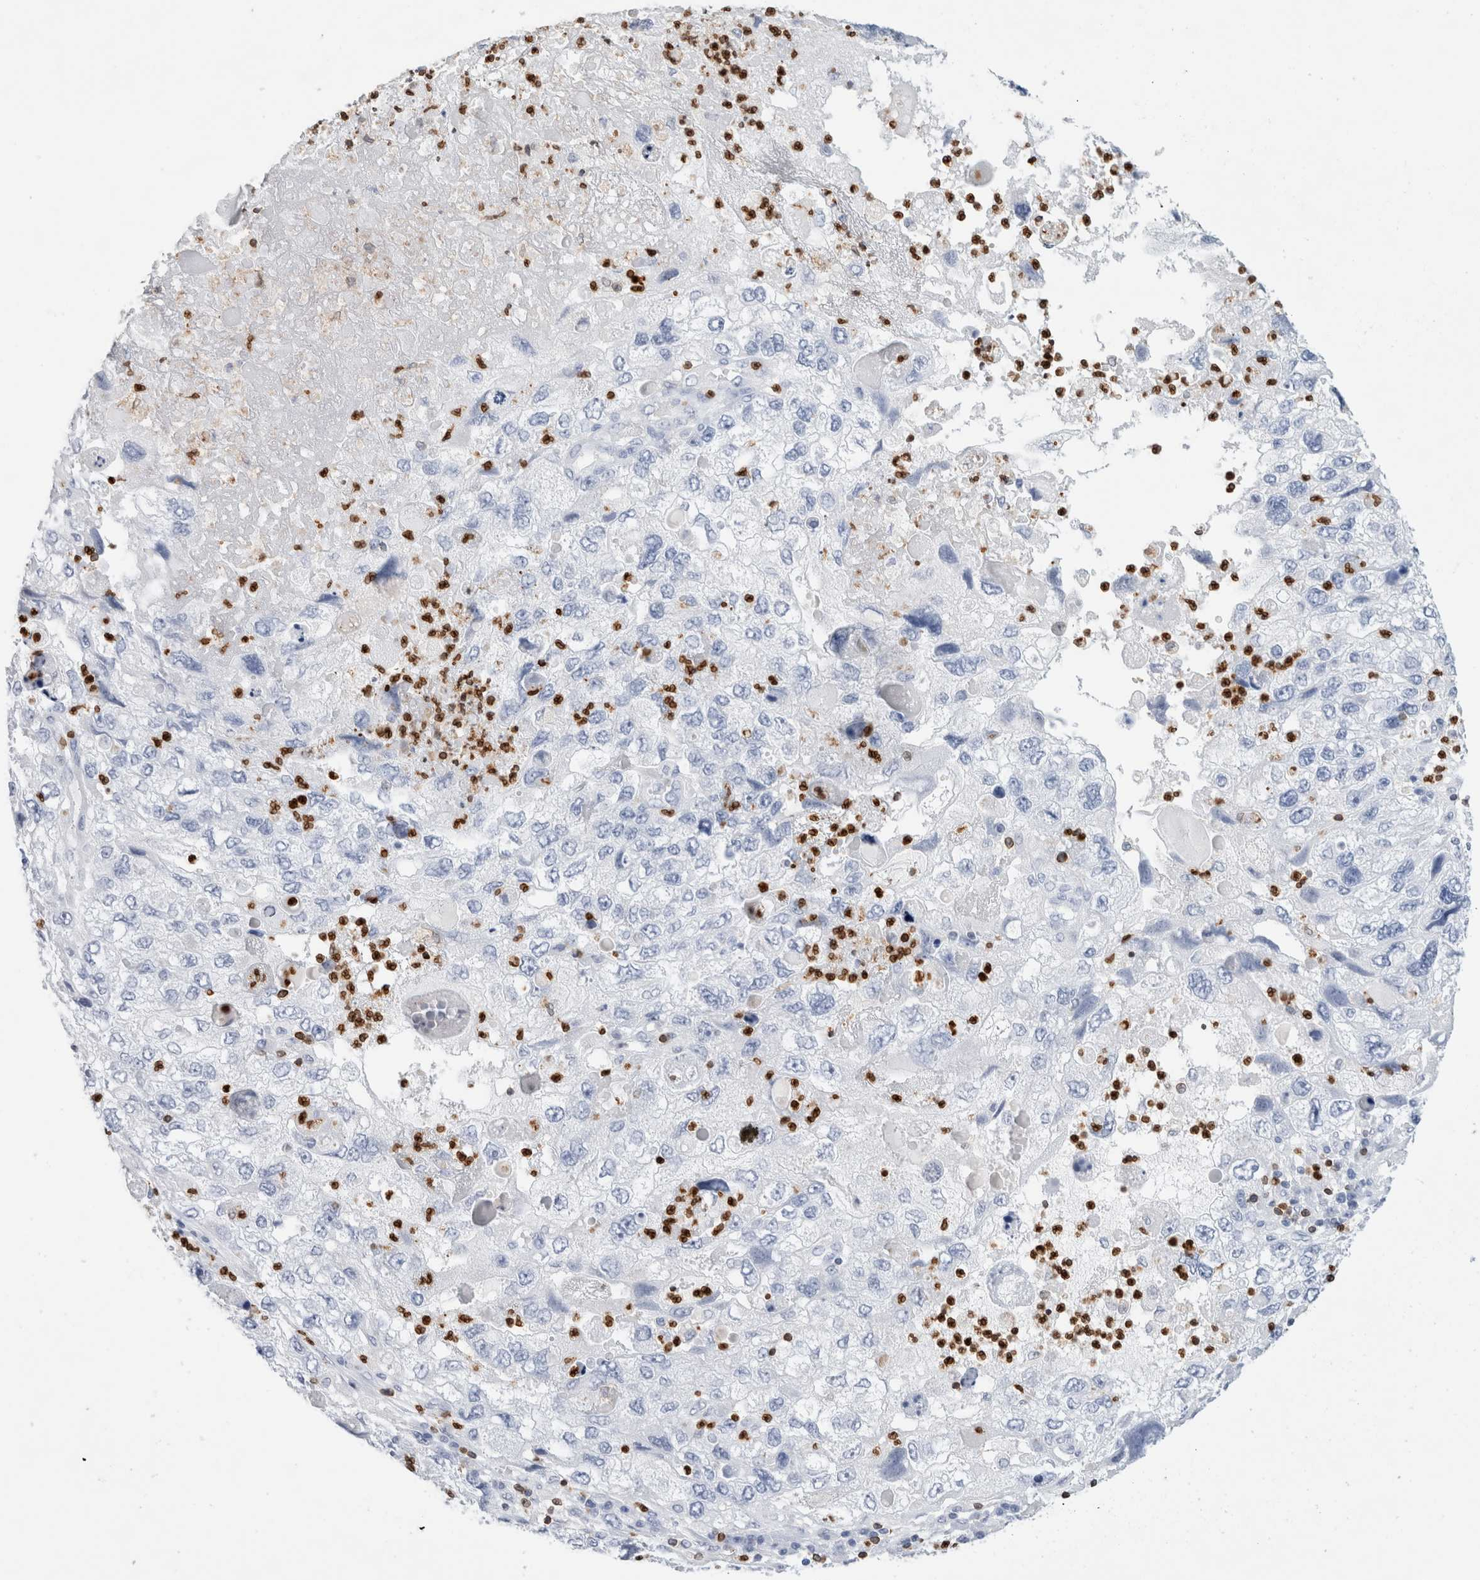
{"staining": {"intensity": "negative", "quantity": "none", "location": "none"}, "tissue": "endometrial cancer", "cell_type": "Tumor cells", "image_type": "cancer", "snomed": [{"axis": "morphology", "description": "Adenocarcinoma, NOS"}, {"axis": "topography", "description": "Endometrium"}], "caption": "Tumor cells are negative for brown protein staining in endometrial cancer.", "gene": "ALOX5AP", "patient": {"sex": "female", "age": 49}}